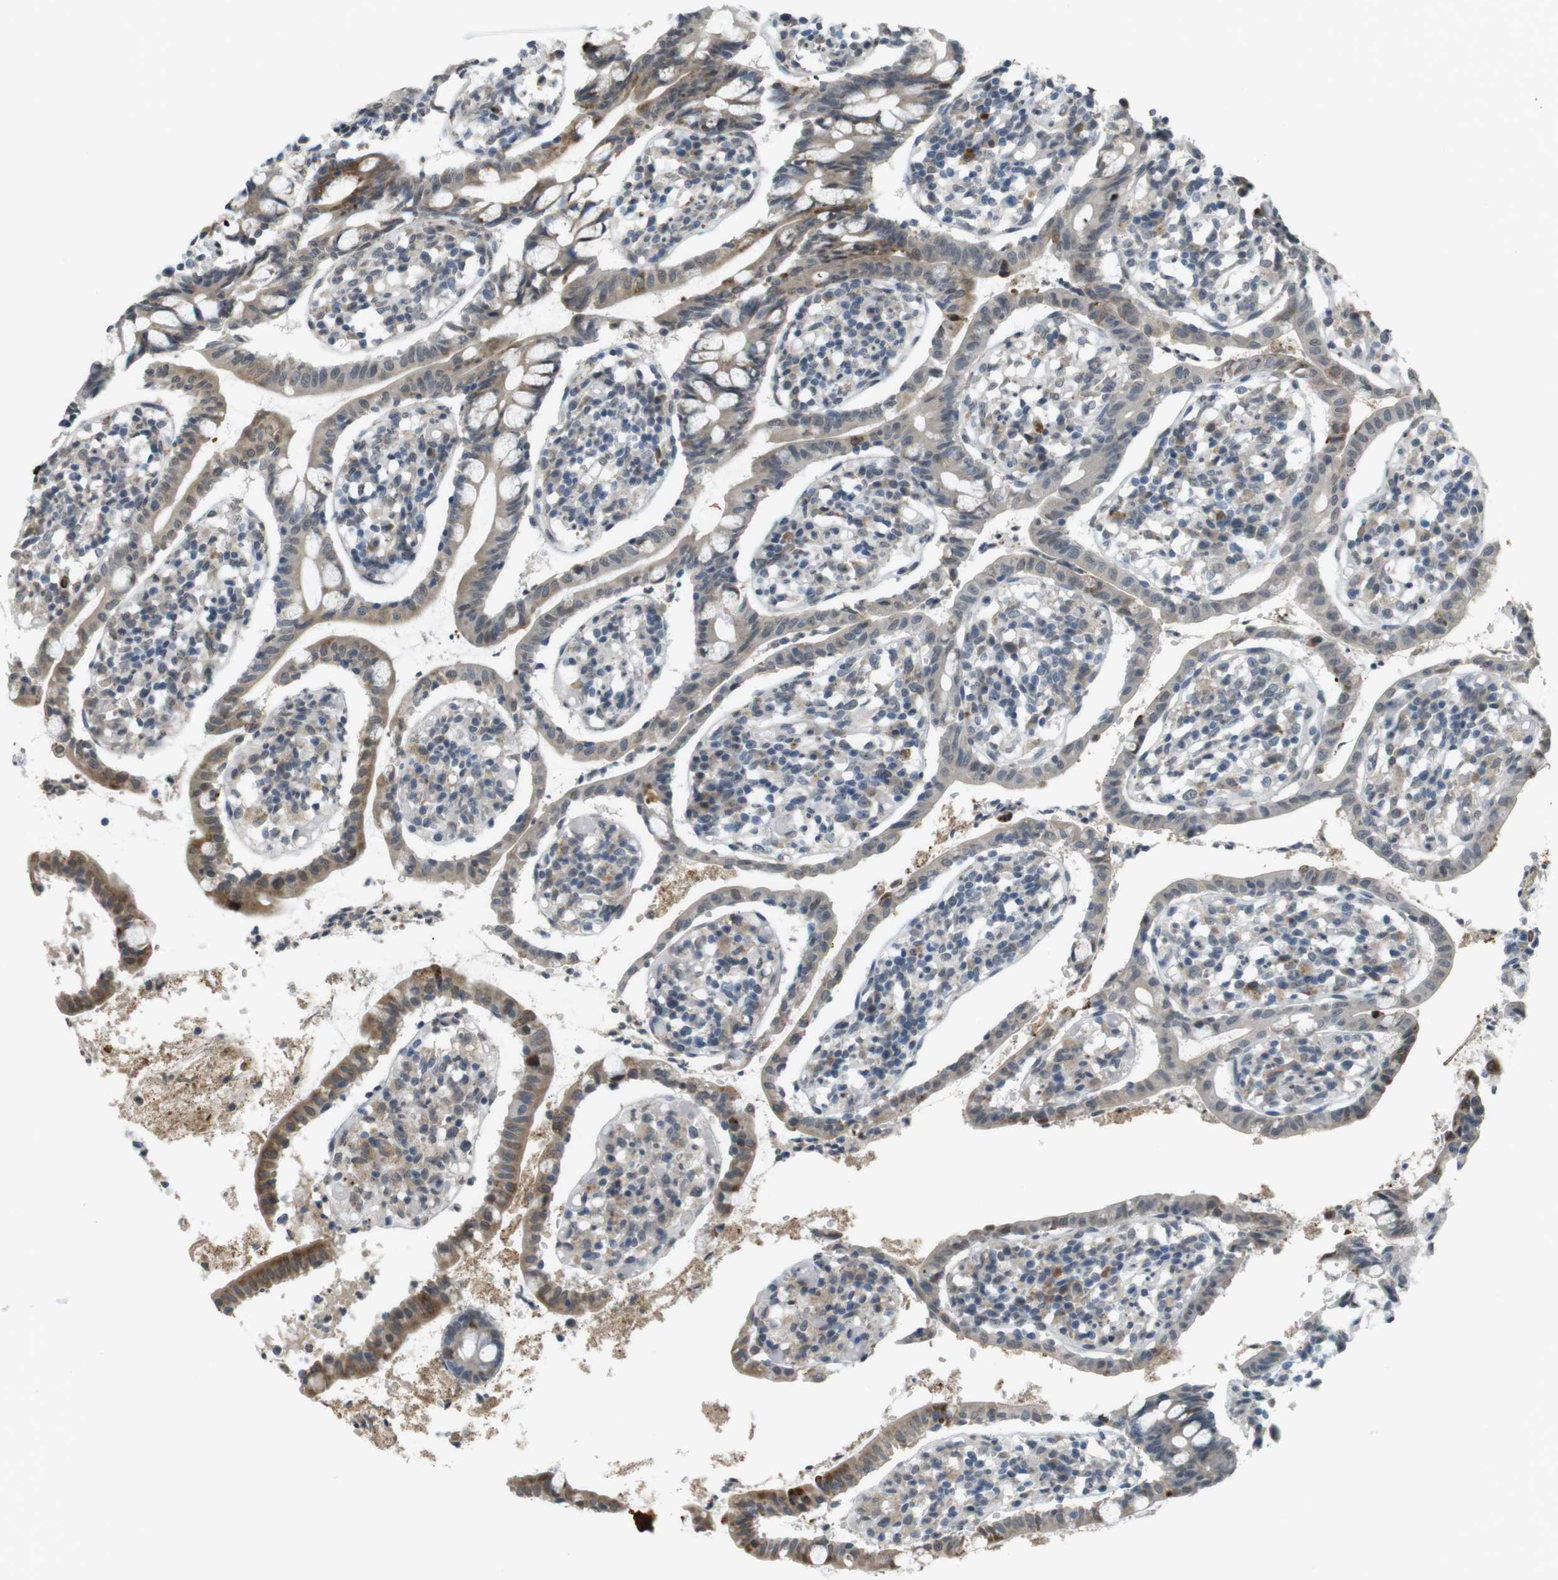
{"staining": {"intensity": "strong", "quantity": "25%-75%", "location": "cytoplasmic/membranous"}, "tissue": "small intestine", "cell_type": "Glandular cells", "image_type": "normal", "snomed": [{"axis": "morphology", "description": "Normal tissue, NOS"}, {"axis": "morphology", "description": "Cystadenocarcinoma, serous, Metastatic site"}, {"axis": "topography", "description": "Small intestine"}], "caption": "Protein expression analysis of normal small intestine reveals strong cytoplasmic/membranous positivity in approximately 25%-75% of glandular cells. The staining is performed using DAB brown chromogen to label protein expression. The nuclei are counter-stained blue using hematoxylin.", "gene": "FZD10", "patient": {"sex": "female", "age": 61}}